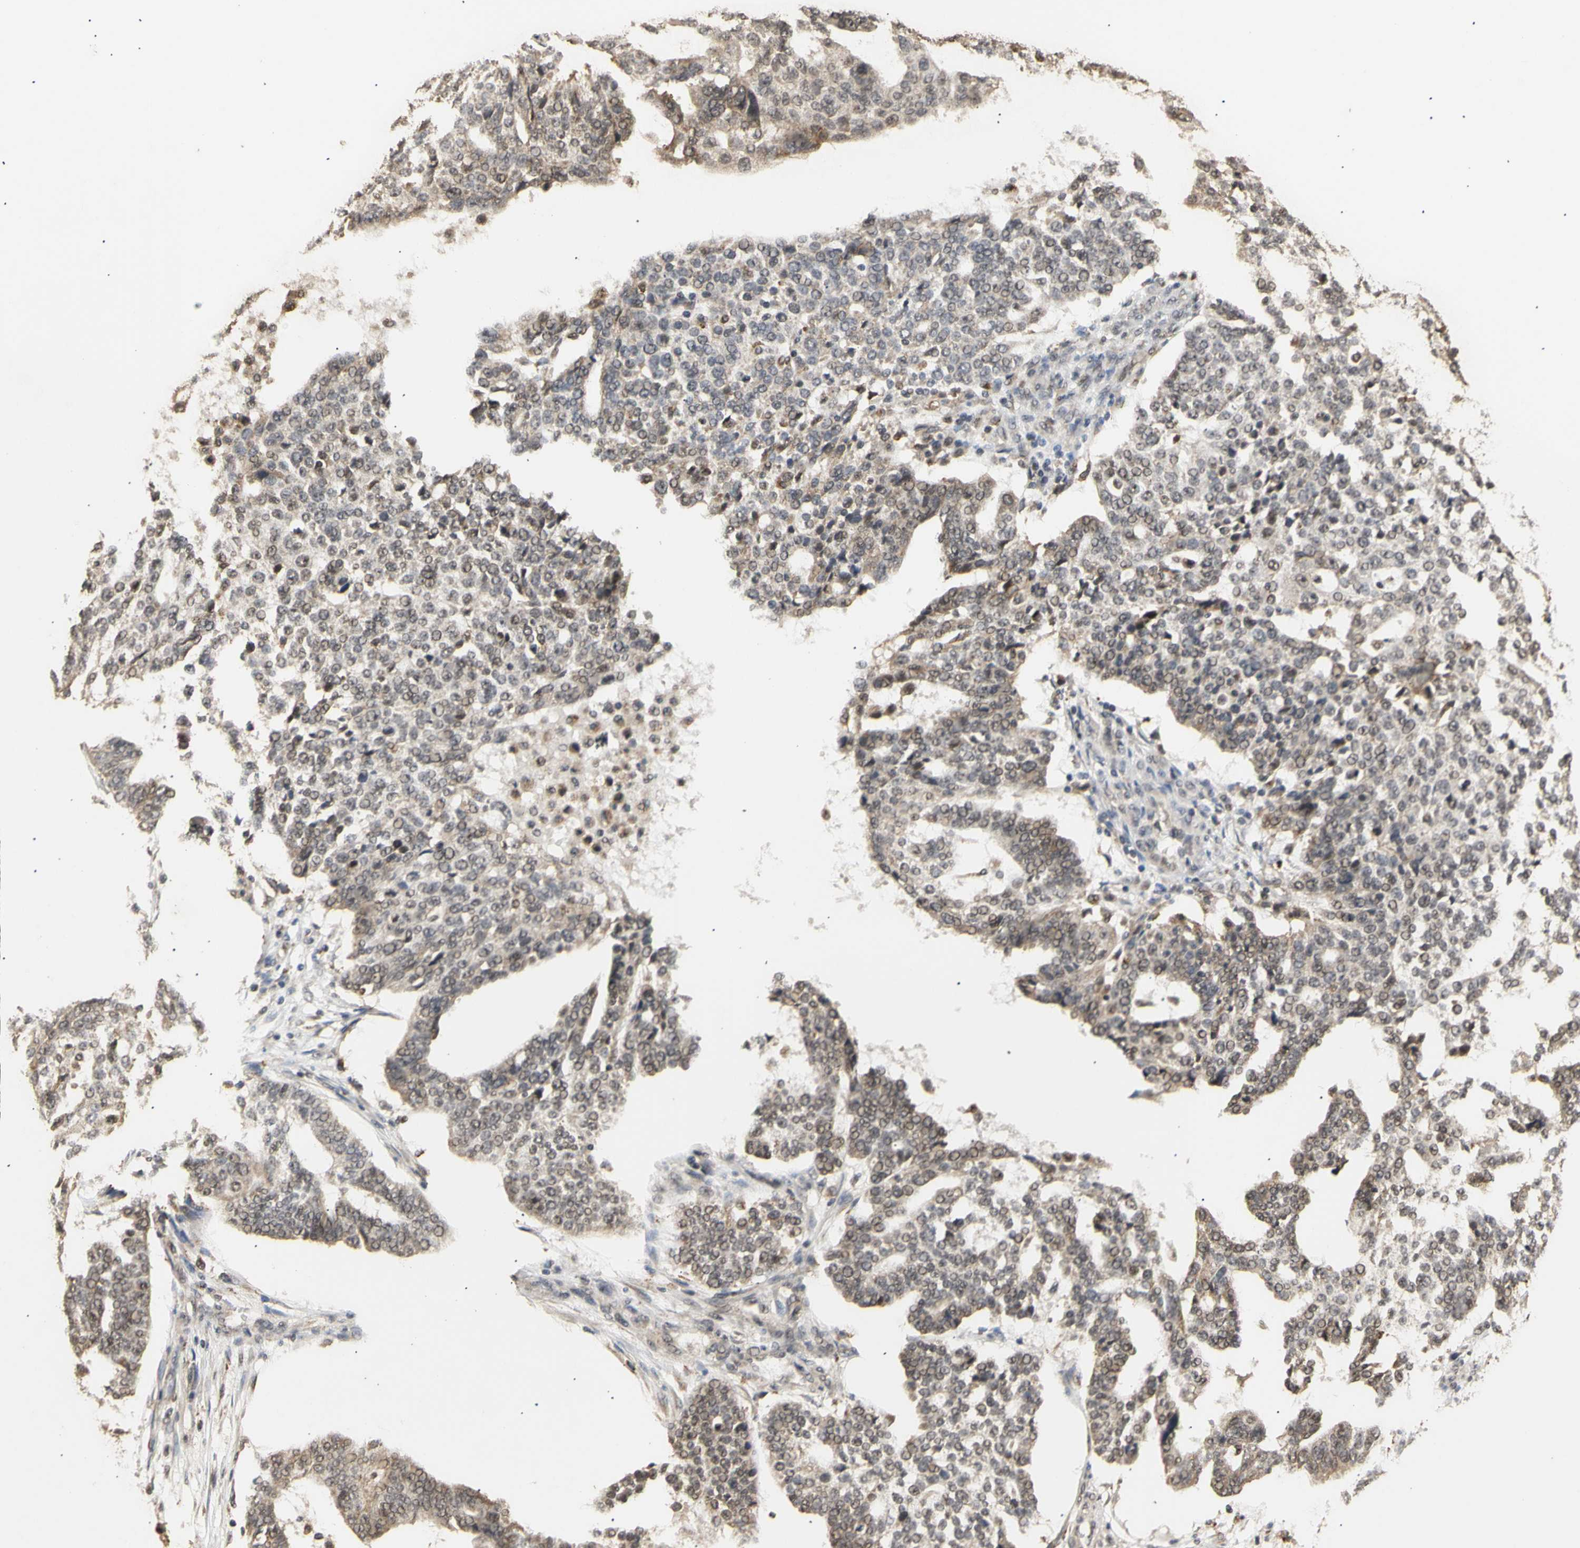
{"staining": {"intensity": "weak", "quantity": ">75%", "location": "nuclear"}, "tissue": "ovarian cancer", "cell_type": "Tumor cells", "image_type": "cancer", "snomed": [{"axis": "morphology", "description": "Cystadenocarcinoma, serous, NOS"}, {"axis": "topography", "description": "Ovary"}], "caption": "About >75% of tumor cells in human serous cystadenocarcinoma (ovarian) reveal weak nuclear protein expression as visualized by brown immunohistochemical staining.", "gene": "GTF2E2", "patient": {"sex": "female", "age": 59}}